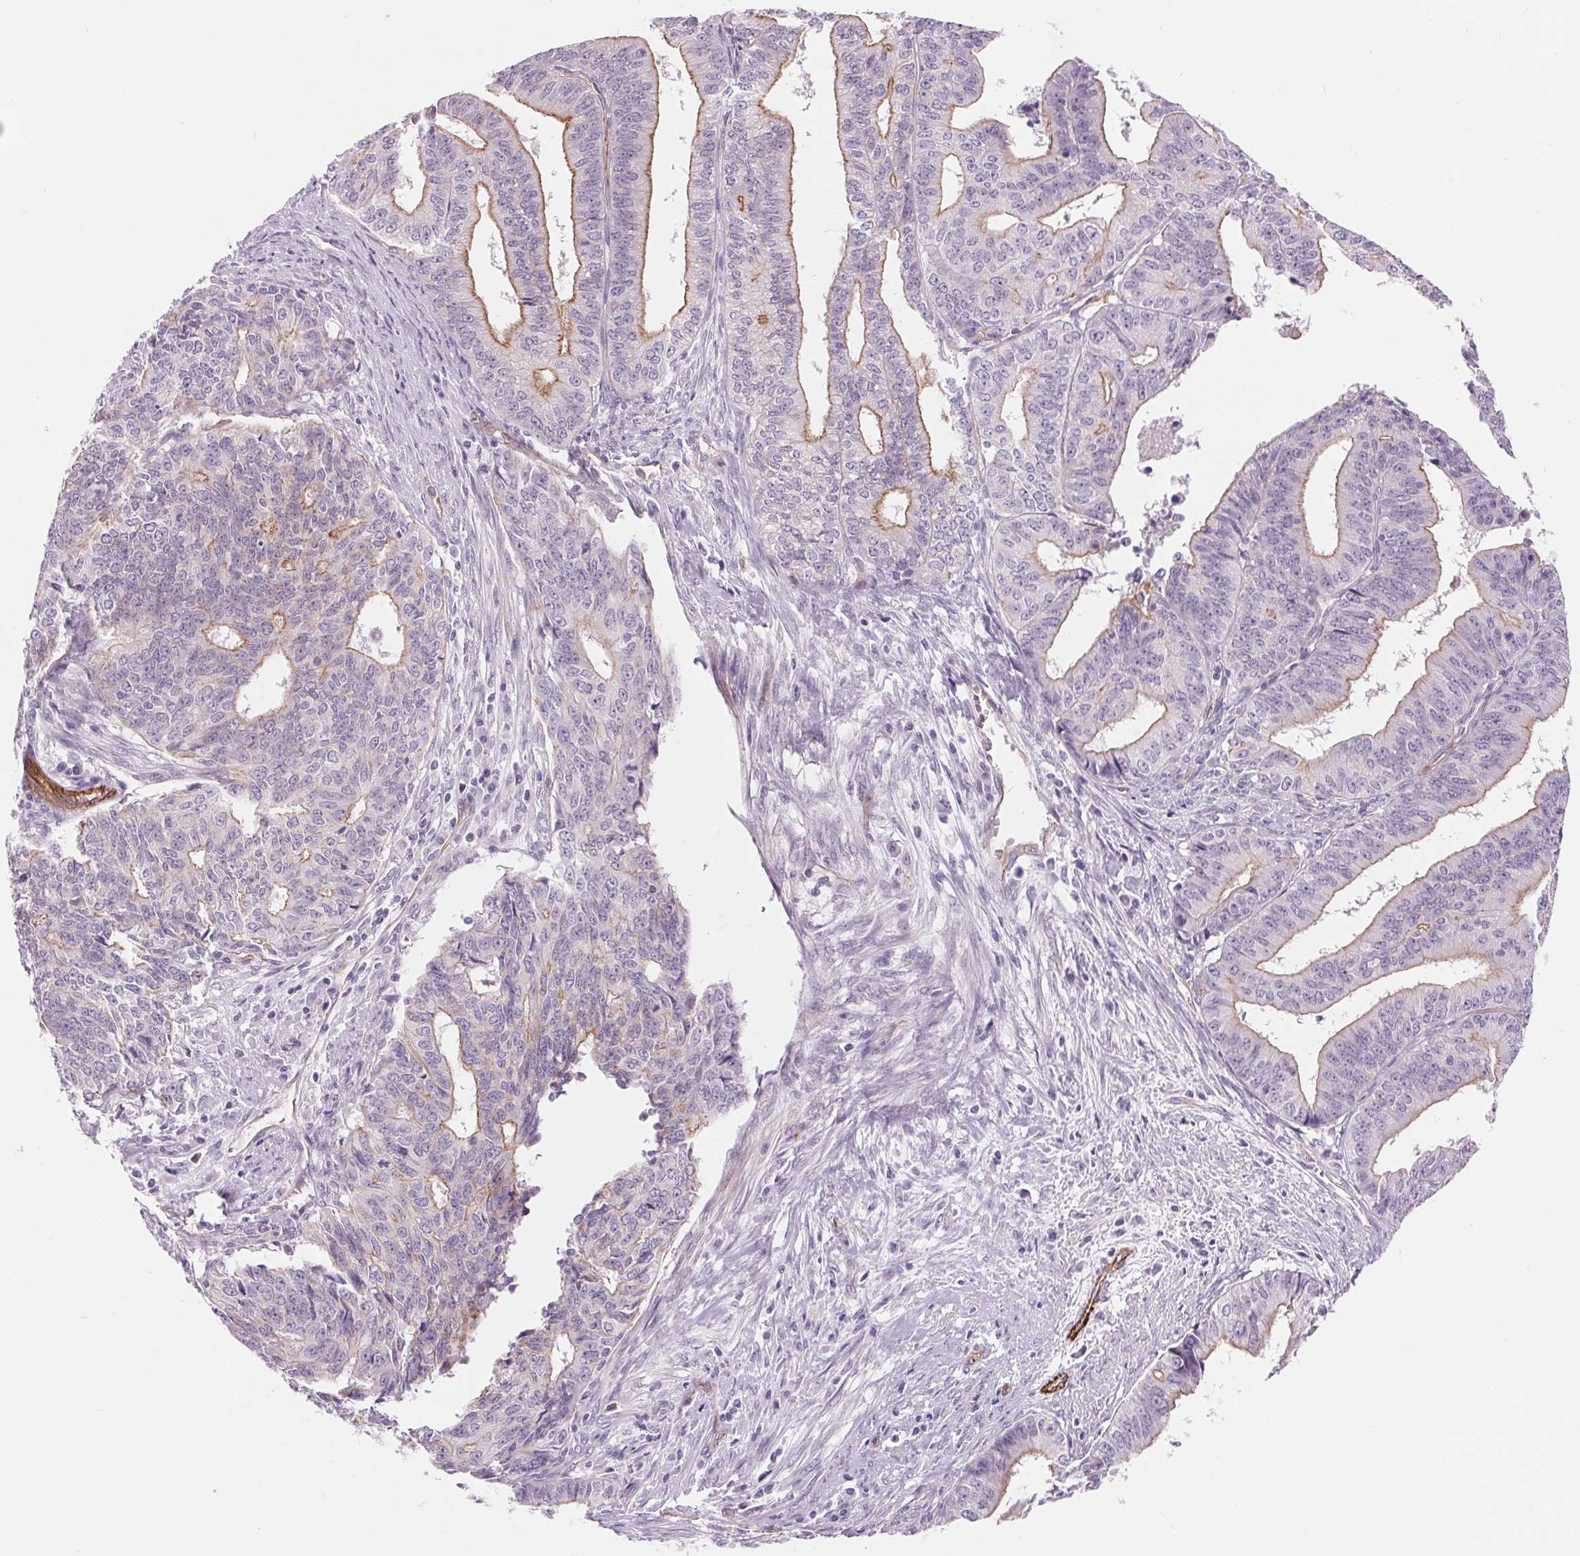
{"staining": {"intensity": "weak", "quantity": "25%-75%", "location": "cytoplasmic/membranous"}, "tissue": "endometrial cancer", "cell_type": "Tumor cells", "image_type": "cancer", "snomed": [{"axis": "morphology", "description": "Adenocarcinoma, NOS"}, {"axis": "topography", "description": "Endometrium"}], "caption": "There is low levels of weak cytoplasmic/membranous expression in tumor cells of endometrial cancer, as demonstrated by immunohistochemical staining (brown color).", "gene": "DIXDC1", "patient": {"sex": "female", "age": 65}}